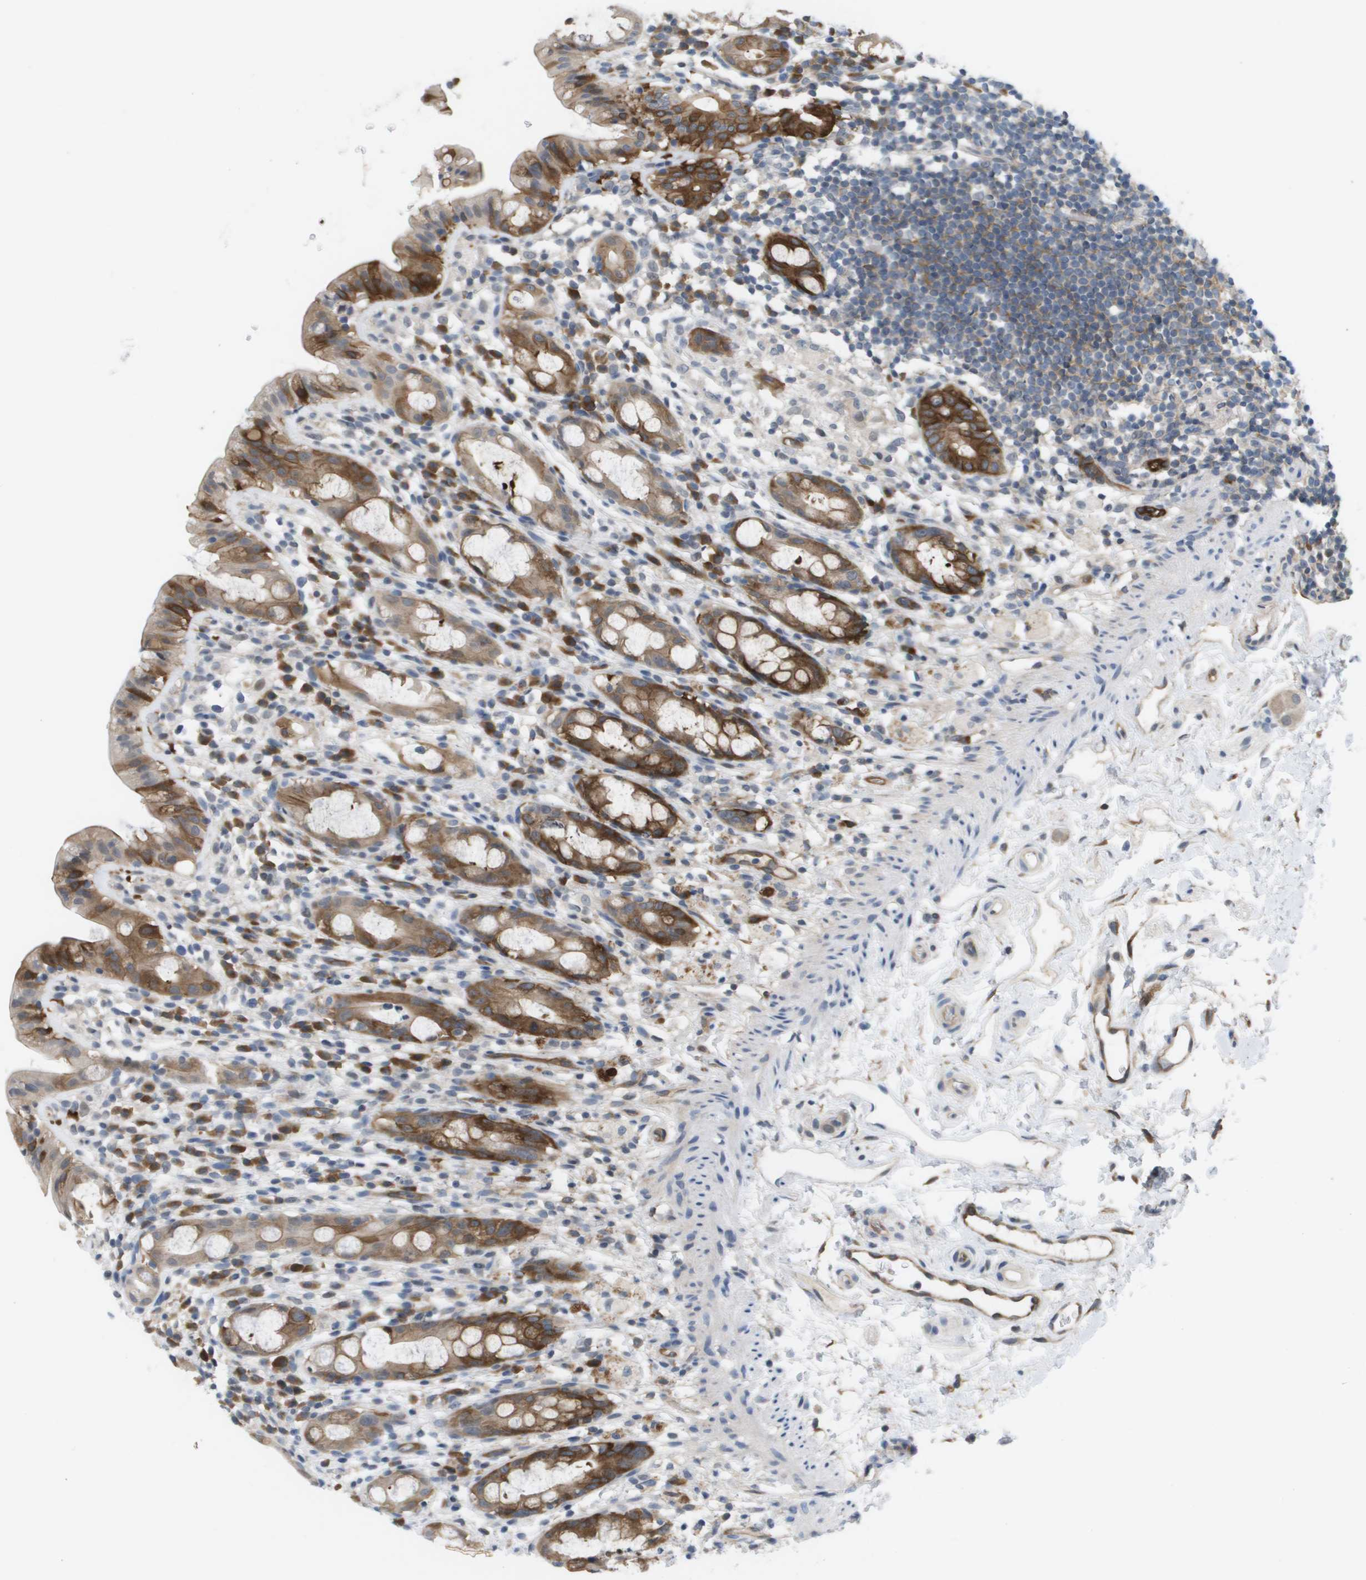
{"staining": {"intensity": "strong", "quantity": ">75%", "location": "cytoplasmic/membranous"}, "tissue": "rectum", "cell_type": "Glandular cells", "image_type": "normal", "snomed": [{"axis": "morphology", "description": "Normal tissue, NOS"}, {"axis": "topography", "description": "Rectum"}], "caption": "Immunohistochemistry image of normal rectum: human rectum stained using immunohistochemistry displays high levels of strong protein expression localized specifically in the cytoplasmic/membranous of glandular cells, appearing as a cytoplasmic/membranous brown color.", "gene": "MARCHF8", "patient": {"sex": "male", "age": 44}}